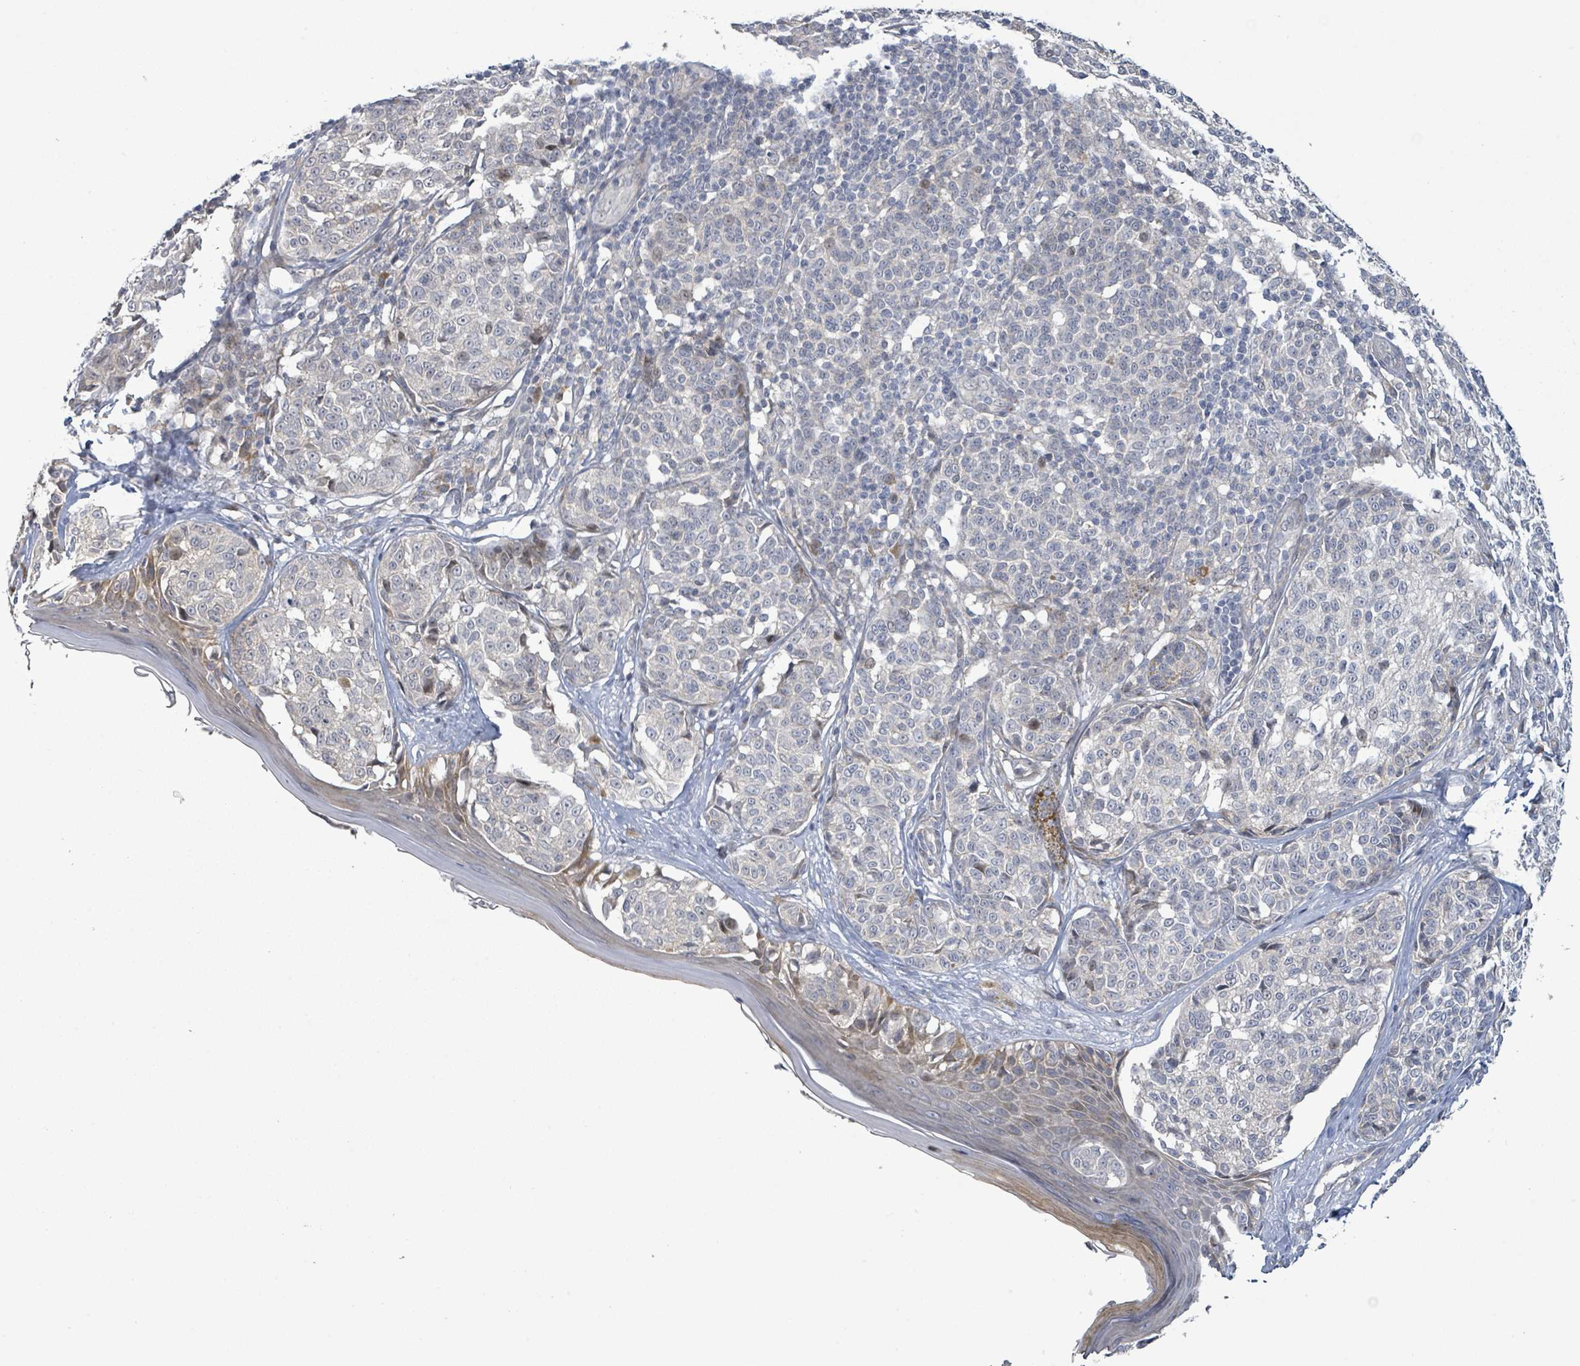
{"staining": {"intensity": "negative", "quantity": "none", "location": "none"}, "tissue": "melanoma", "cell_type": "Tumor cells", "image_type": "cancer", "snomed": [{"axis": "morphology", "description": "Malignant melanoma, NOS"}, {"axis": "topography", "description": "Skin of upper extremity"}], "caption": "DAB immunohistochemical staining of human melanoma displays no significant positivity in tumor cells. Nuclei are stained in blue.", "gene": "SLIT3", "patient": {"sex": "male", "age": 40}}